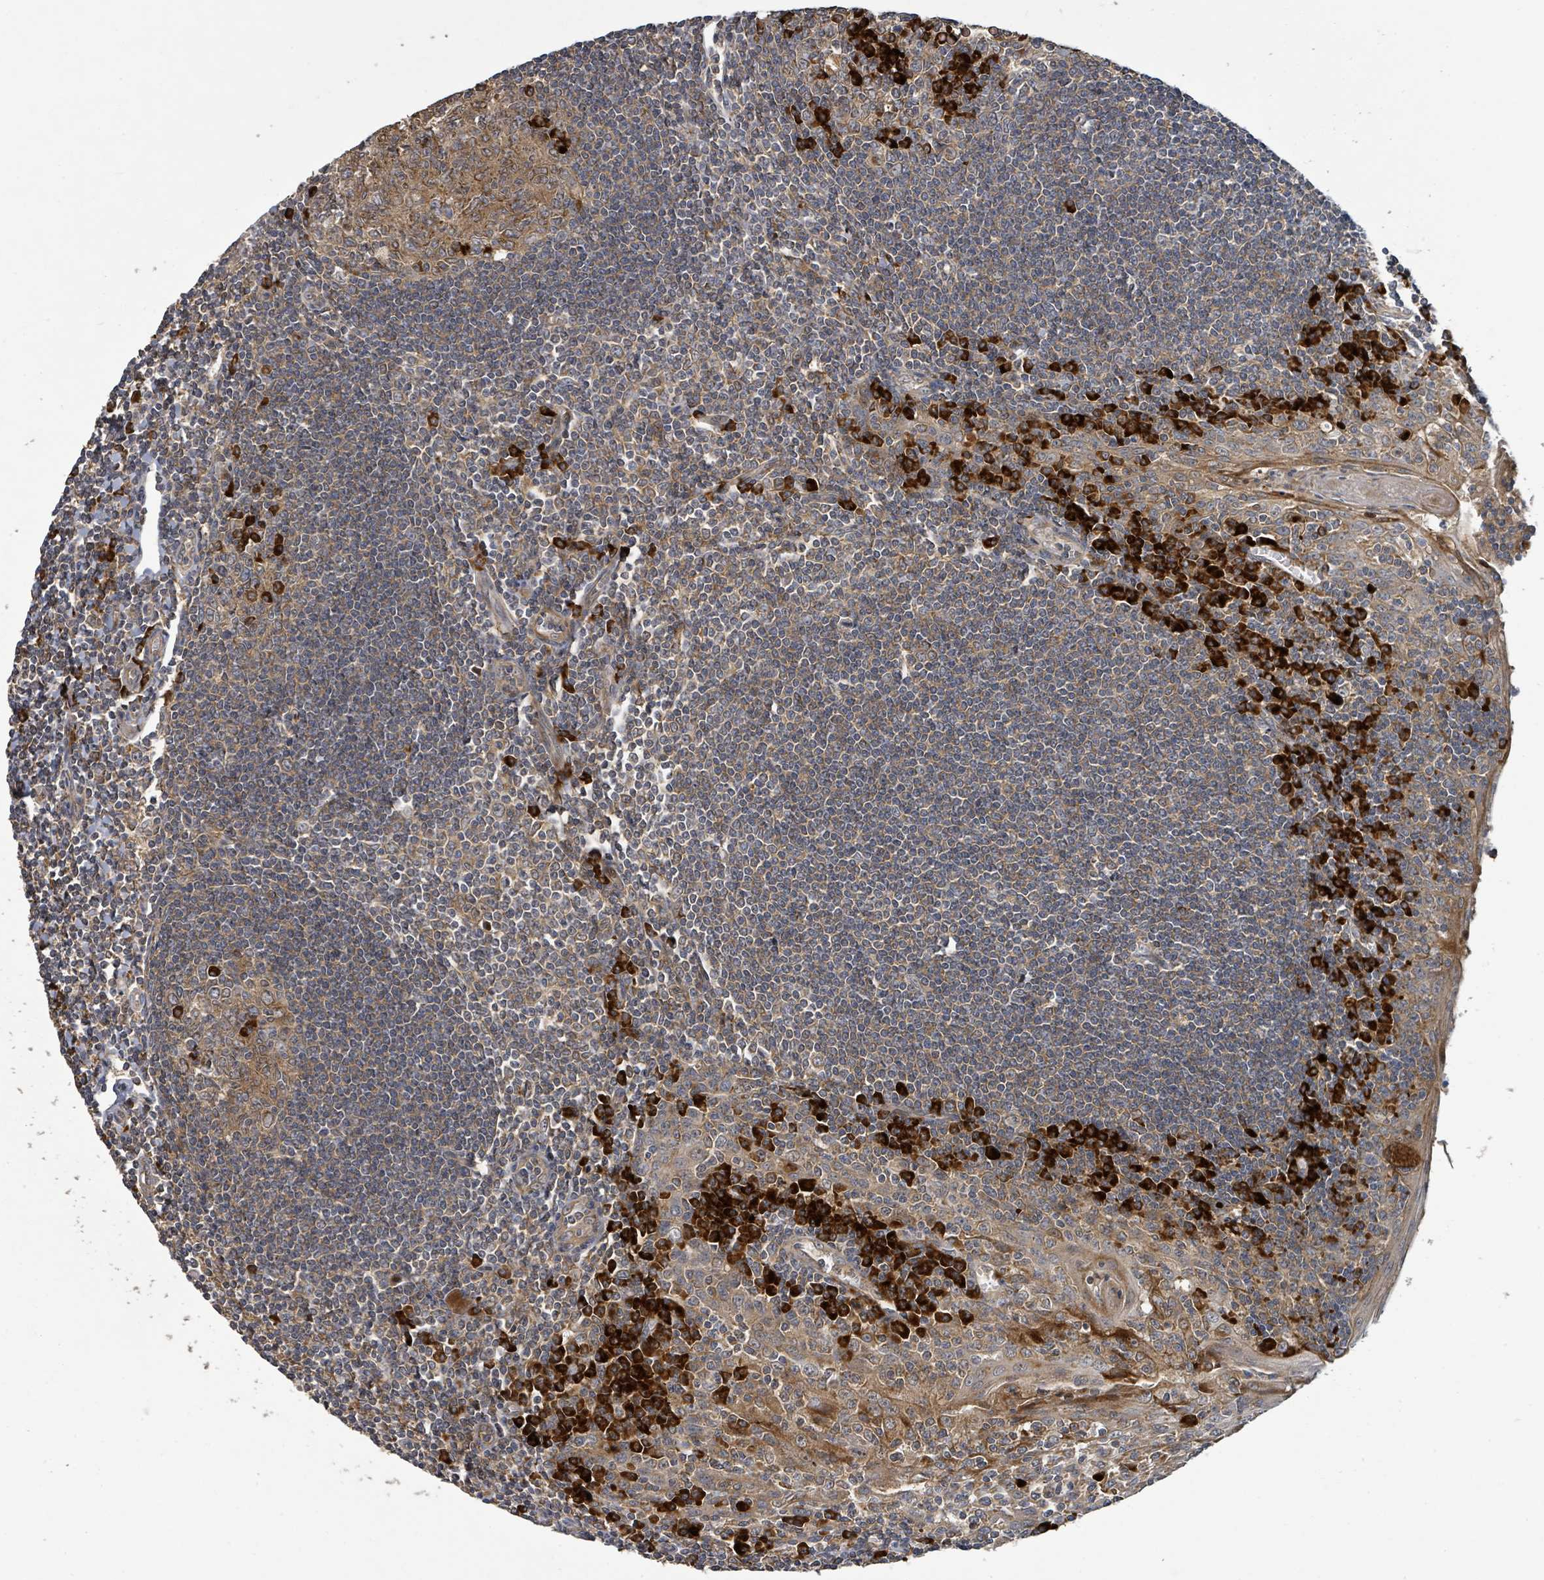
{"staining": {"intensity": "moderate", "quantity": ">75%", "location": "cytoplasmic/membranous"}, "tissue": "tonsil", "cell_type": "Germinal center cells", "image_type": "normal", "snomed": [{"axis": "morphology", "description": "Normal tissue, NOS"}, {"axis": "topography", "description": "Tonsil"}], "caption": "Benign tonsil exhibits moderate cytoplasmic/membranous positivity in approximately >75% of germinal center cells, visualized by immunohistochemistry.", "gene": "STARD4", "patient": {"sex": "male", "age": 27}}